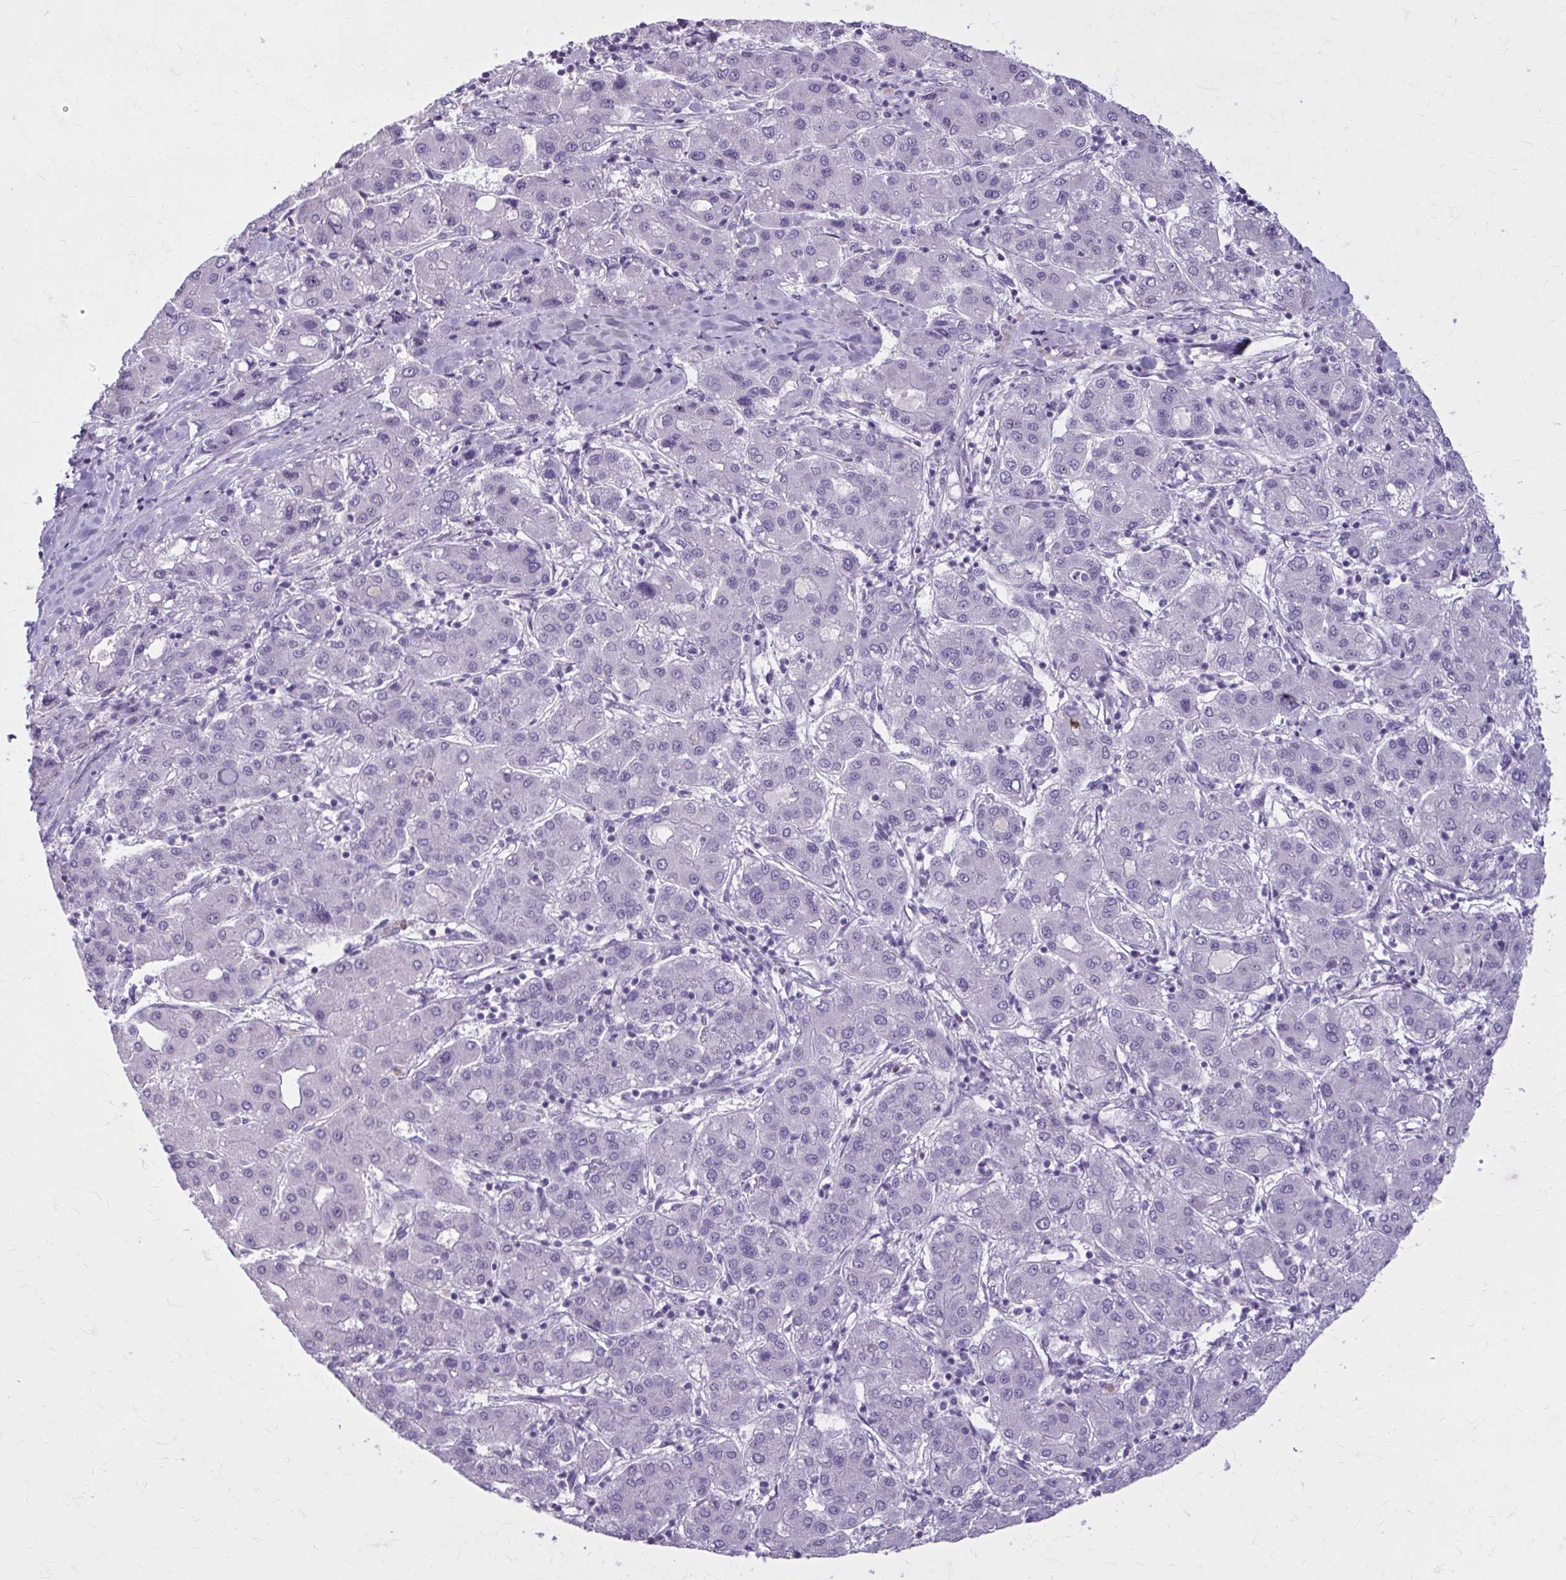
{"staining": {"intensity": "negative", "quantity": "none", "location": "none"}, "tissue": "liver cancer", "cell_type": "Tumor cells", "image_type": "cancer", "snomed": [{"axis": "morphology", "description": "Carcinoma, Hepatocellular, NOS"}, {"axis": "topography", "description": "Liver"}], "caption": "DAB immunohistochemical staining of hepatocellular carcinoma (liver) demonstrates no significant positivity in tumor cells. (DAB (3,3'-diaminobenzidine) IHC with hematoxylin counter stain).", "gene": "OR4B1", "patient": {"sex": "male", "age": 65}}